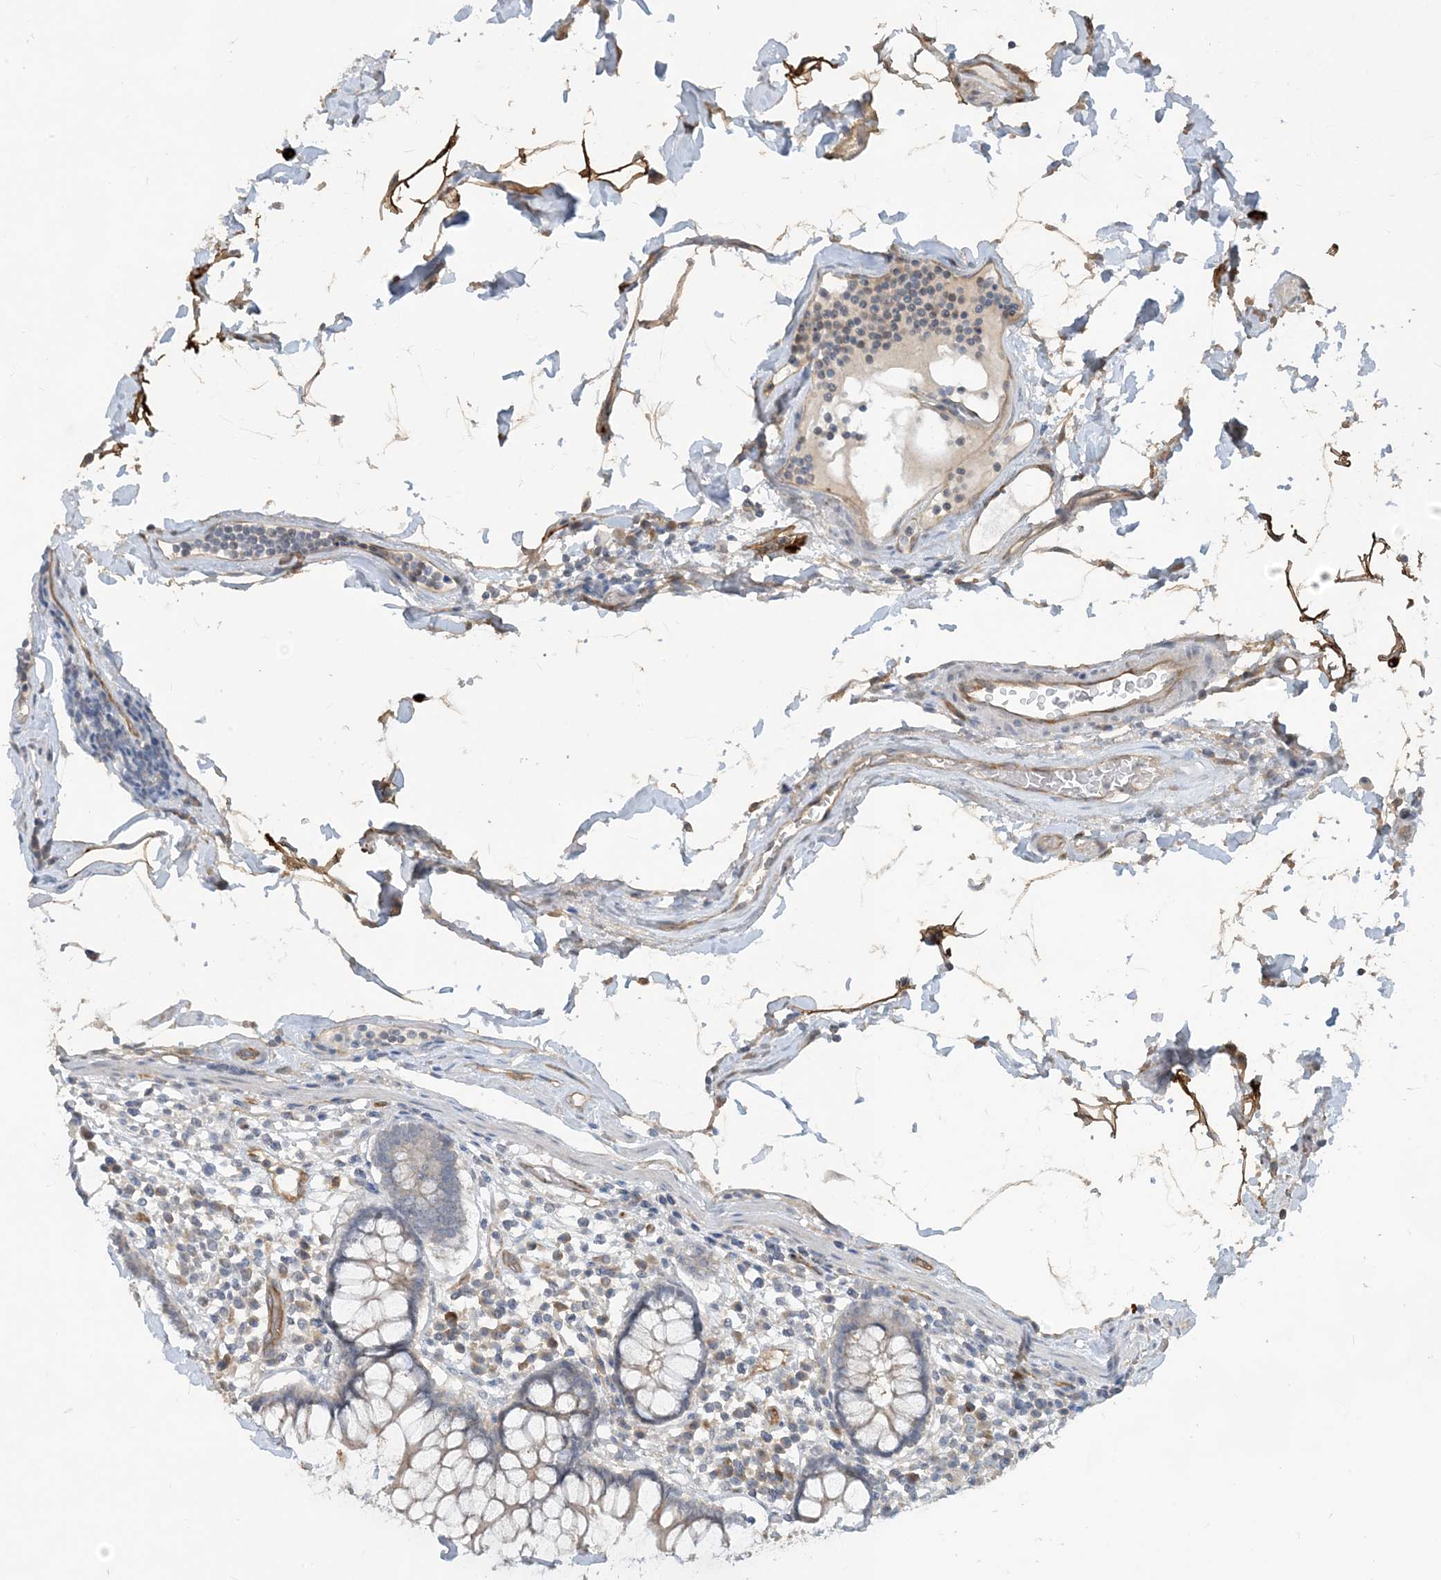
{"staining": {"intensity": "weak", "quantity": ">75%", "location": "cytoplasmic/membranous"}, "tissue": "colon", "cell_type": "Endothelial cells", "image_type": "normal", "snomed": [{"axis": "morphology", "description": "Normal tissue, NOS"}, {"axis": "topography", "description": "Colon"}], "caption": "The immunohistochemical stain shows weak cytoplasmic/membranous positivity in endothelial cells of normal colon.", "gene": "CDS1", "patient": {"sex": "female", "age": 79}}